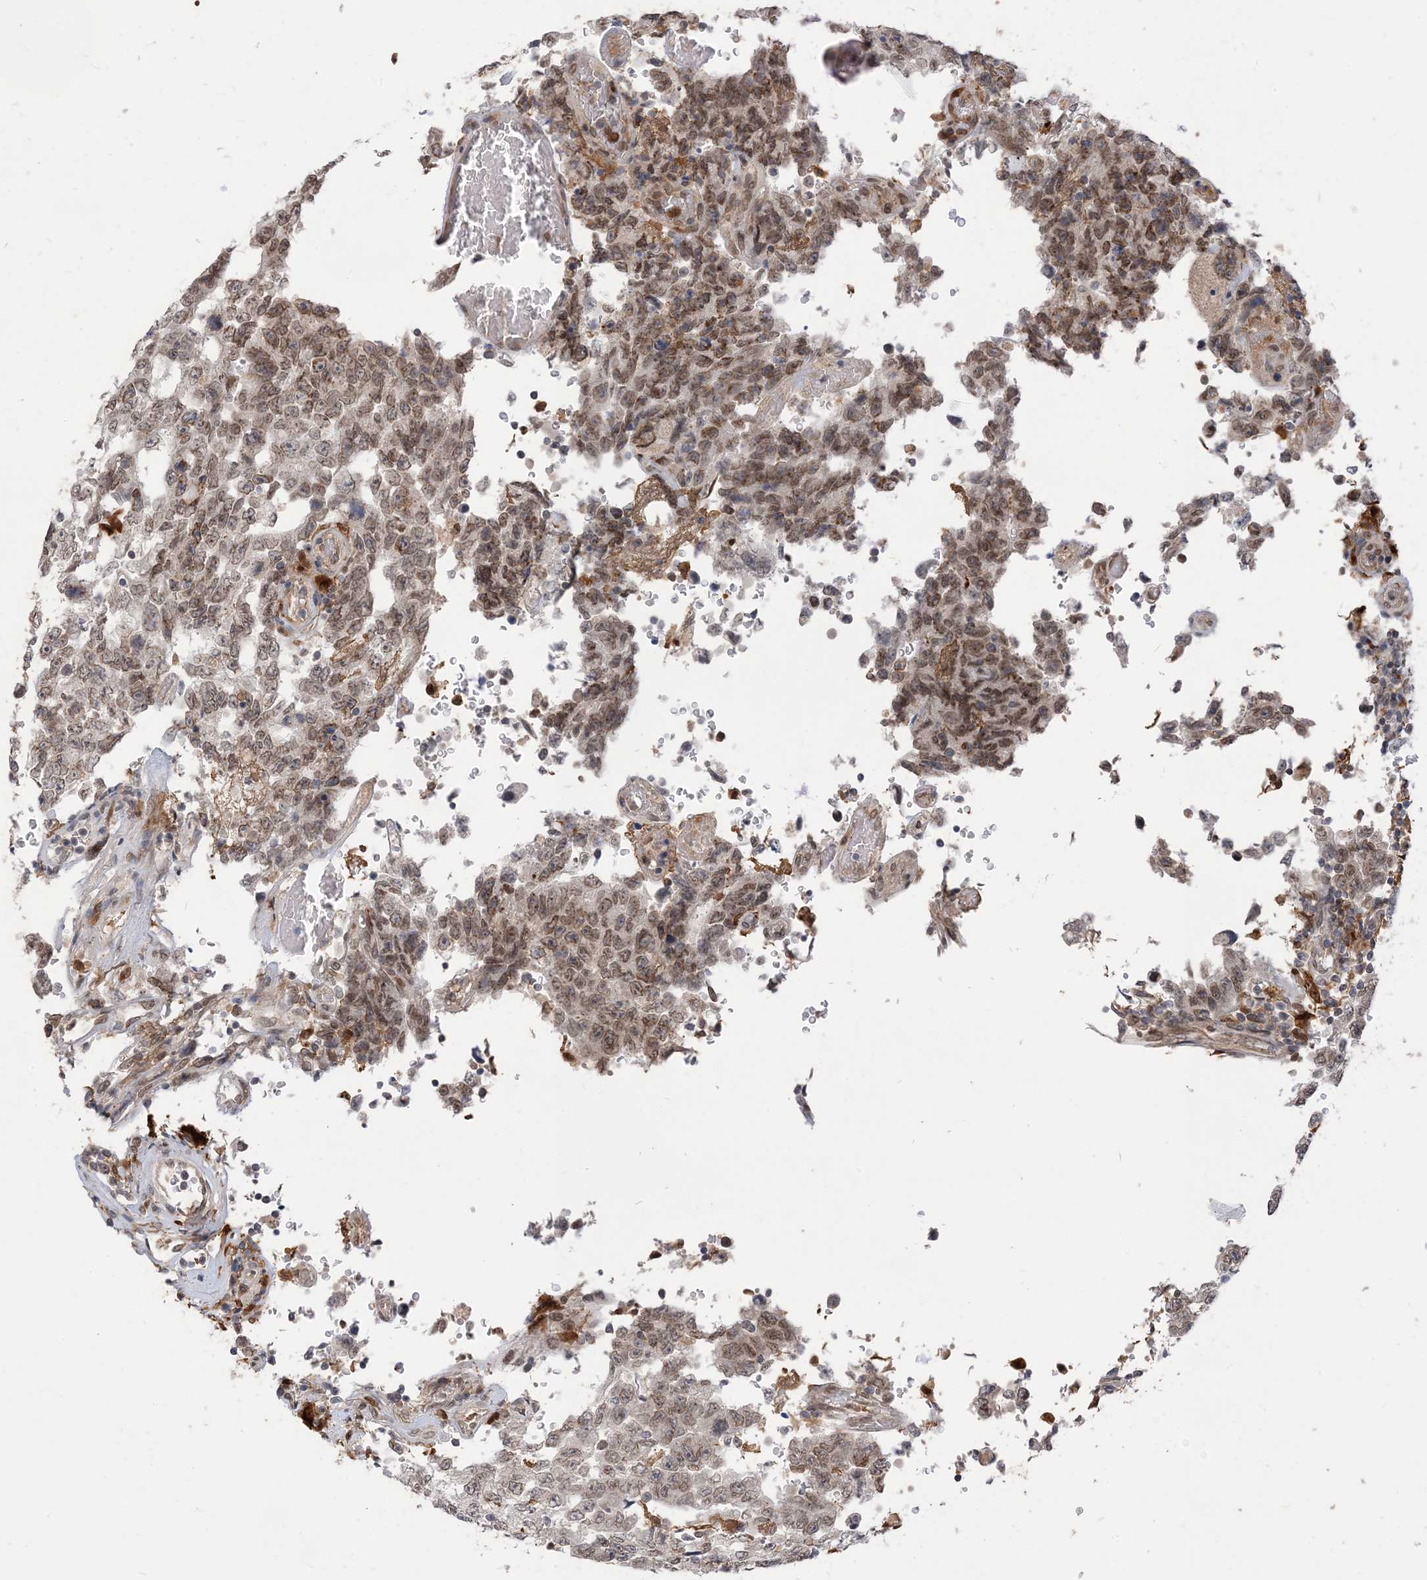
{"staining": {"intensity": "moderate", "quantity": "<25%", "location": "cytoplasmic/membranous,nuclear"}, "tissue": "testis cancer", "cell_type": "Tumor cells", "image_type": "cancer", "snomed": [{"axis": "morphology", "description": "Carcinoma, Embryonal, NOS"}, {"axis": "topography", "description": "Testis"}], "caption": "Immunohistochemical staining of human embryonal carcinoma (testis) shows low levels of moderate cytoplasmic/membranous and nuclear staining in about <25% of tumor cells.", "gene": "NAGK", "patient": {"sex": "male", "age": 26}}